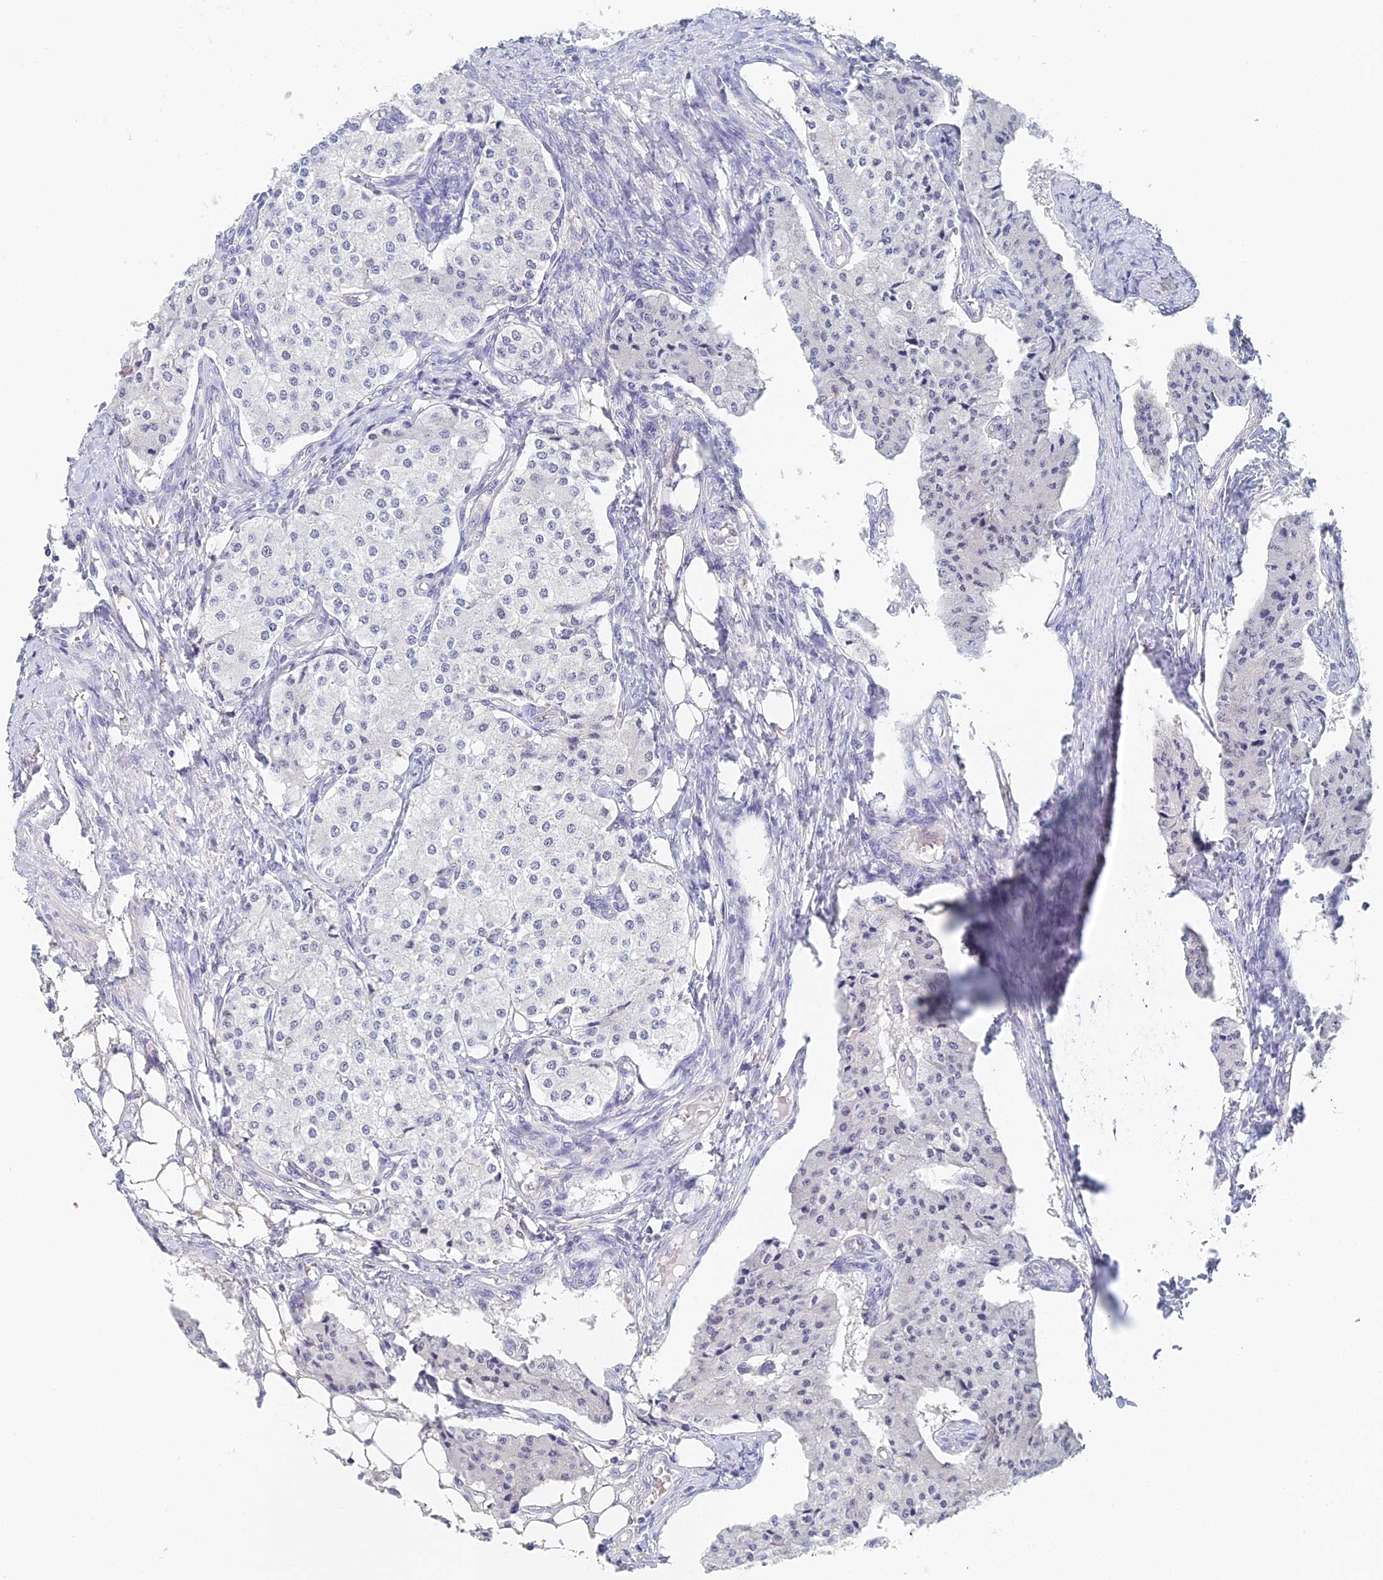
{"staining": {"intensity": "negative", "quantity": "none", "location": "none"}, "tissue": "carcinoid", "cell_type": "Tumor cells", "image_type": "cancer", "snomed": [{"axis": "morphology", "description": "Carcinoid, malignant, NOS"}, {"axis": "topography", "description": "Colon"}], "caption": "A high-resolution micrograph shows immunohistochemistry staining of carcinoid (malignant), which shows no significant expression in tumor cells.", "gene": "MCM2", "patient": {"sex": "female", "age": 52}}